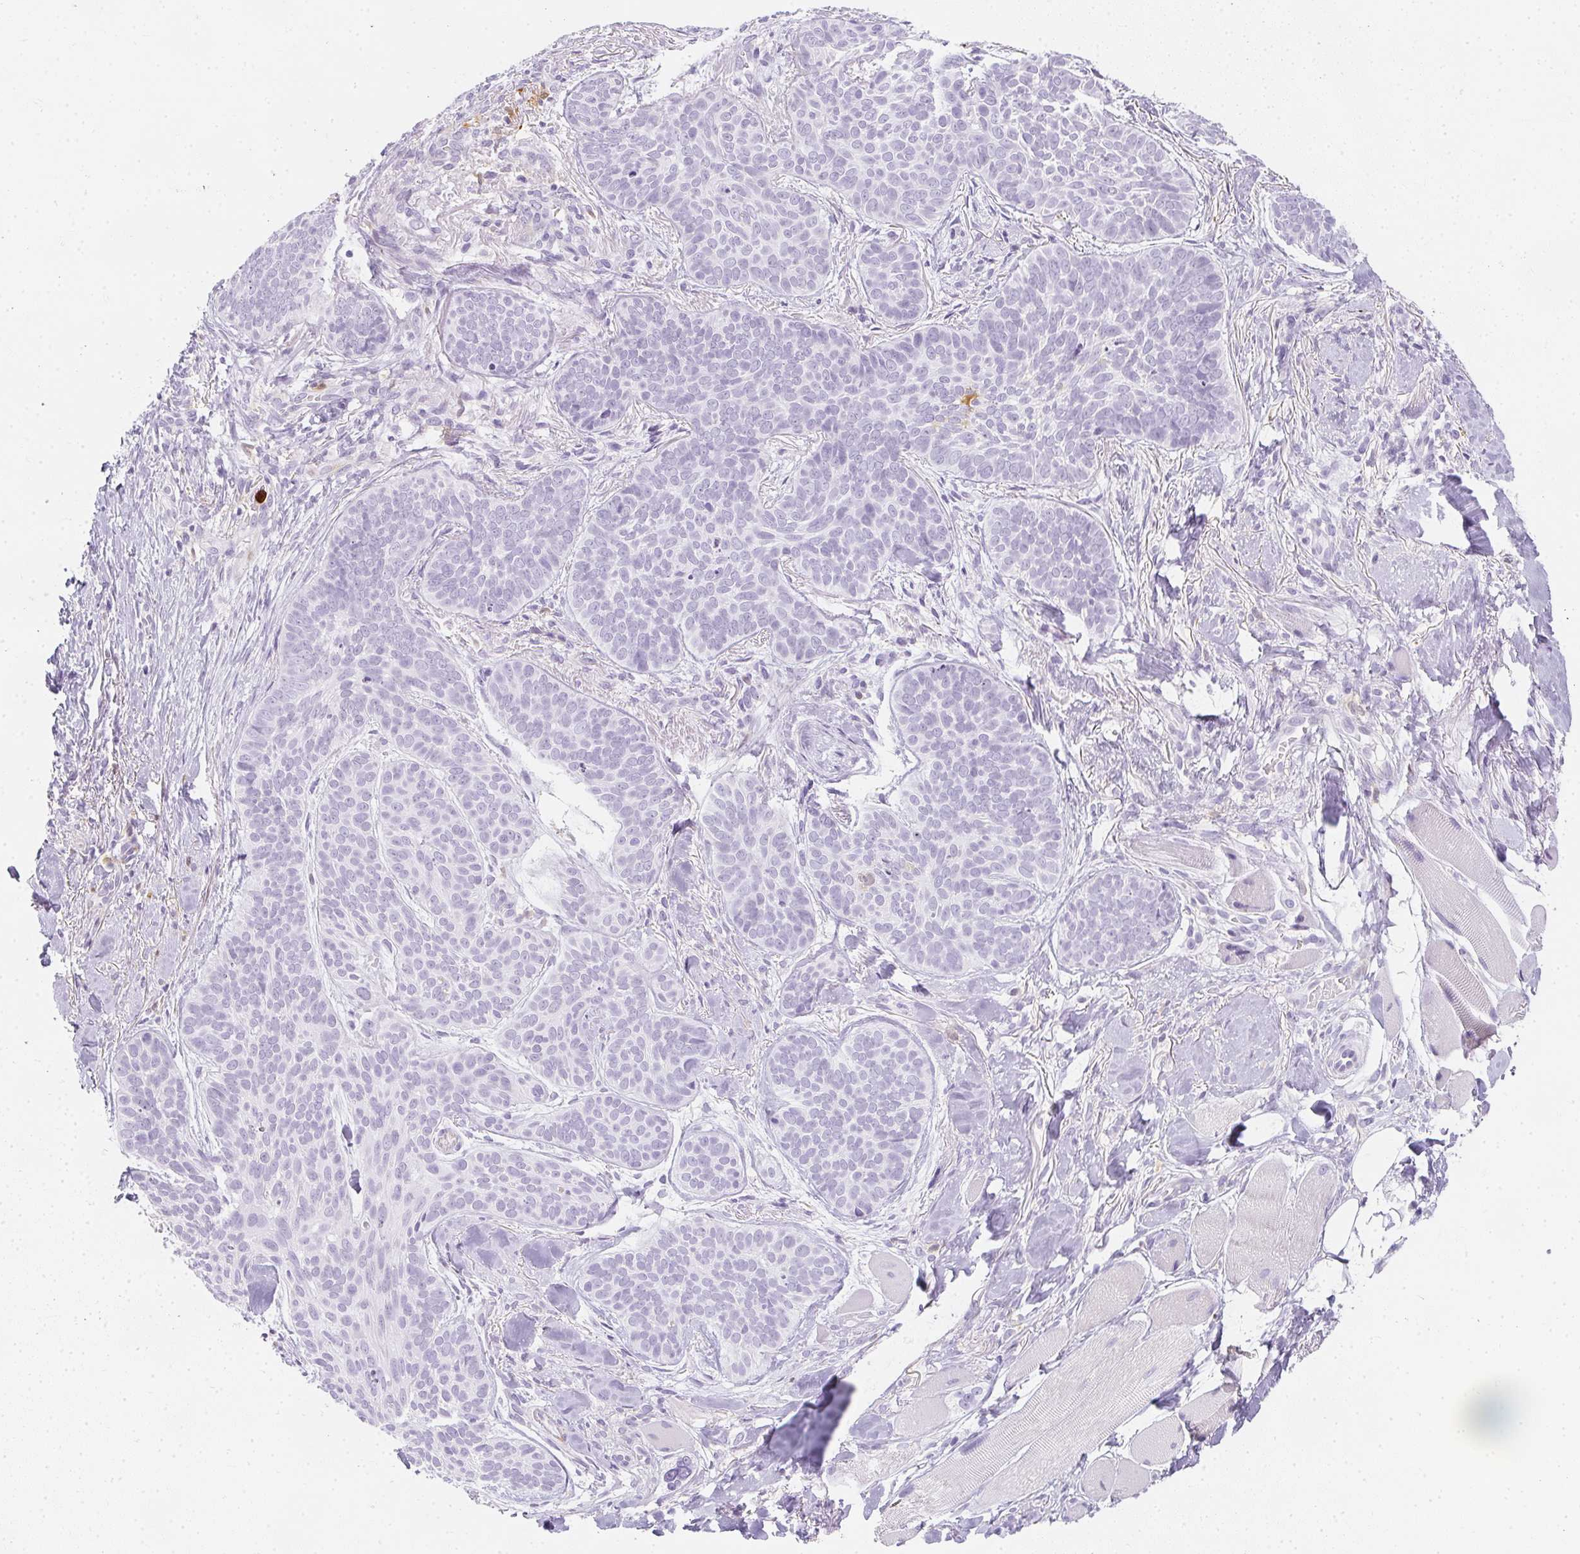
{"staining": {"intensity": "negative", "quantity": "none", "location": "none"}, "tissue": "skin cancer", "cell_type": "Tumor cells", "image_type": "cancer", "snomed": [{"axis": "morphology", "description": "Basal cell carcinoma"}, {"axis": "topography", "description": "Skin"}, {"axis": "topography", "description": "Skin of nose"}], "caption": "Micrograph shows no significant protein expression in tumor cells of basal cell carcinoma (skin).", "gene": "HK3", "patient": {"sex": "female", "age": 81}}